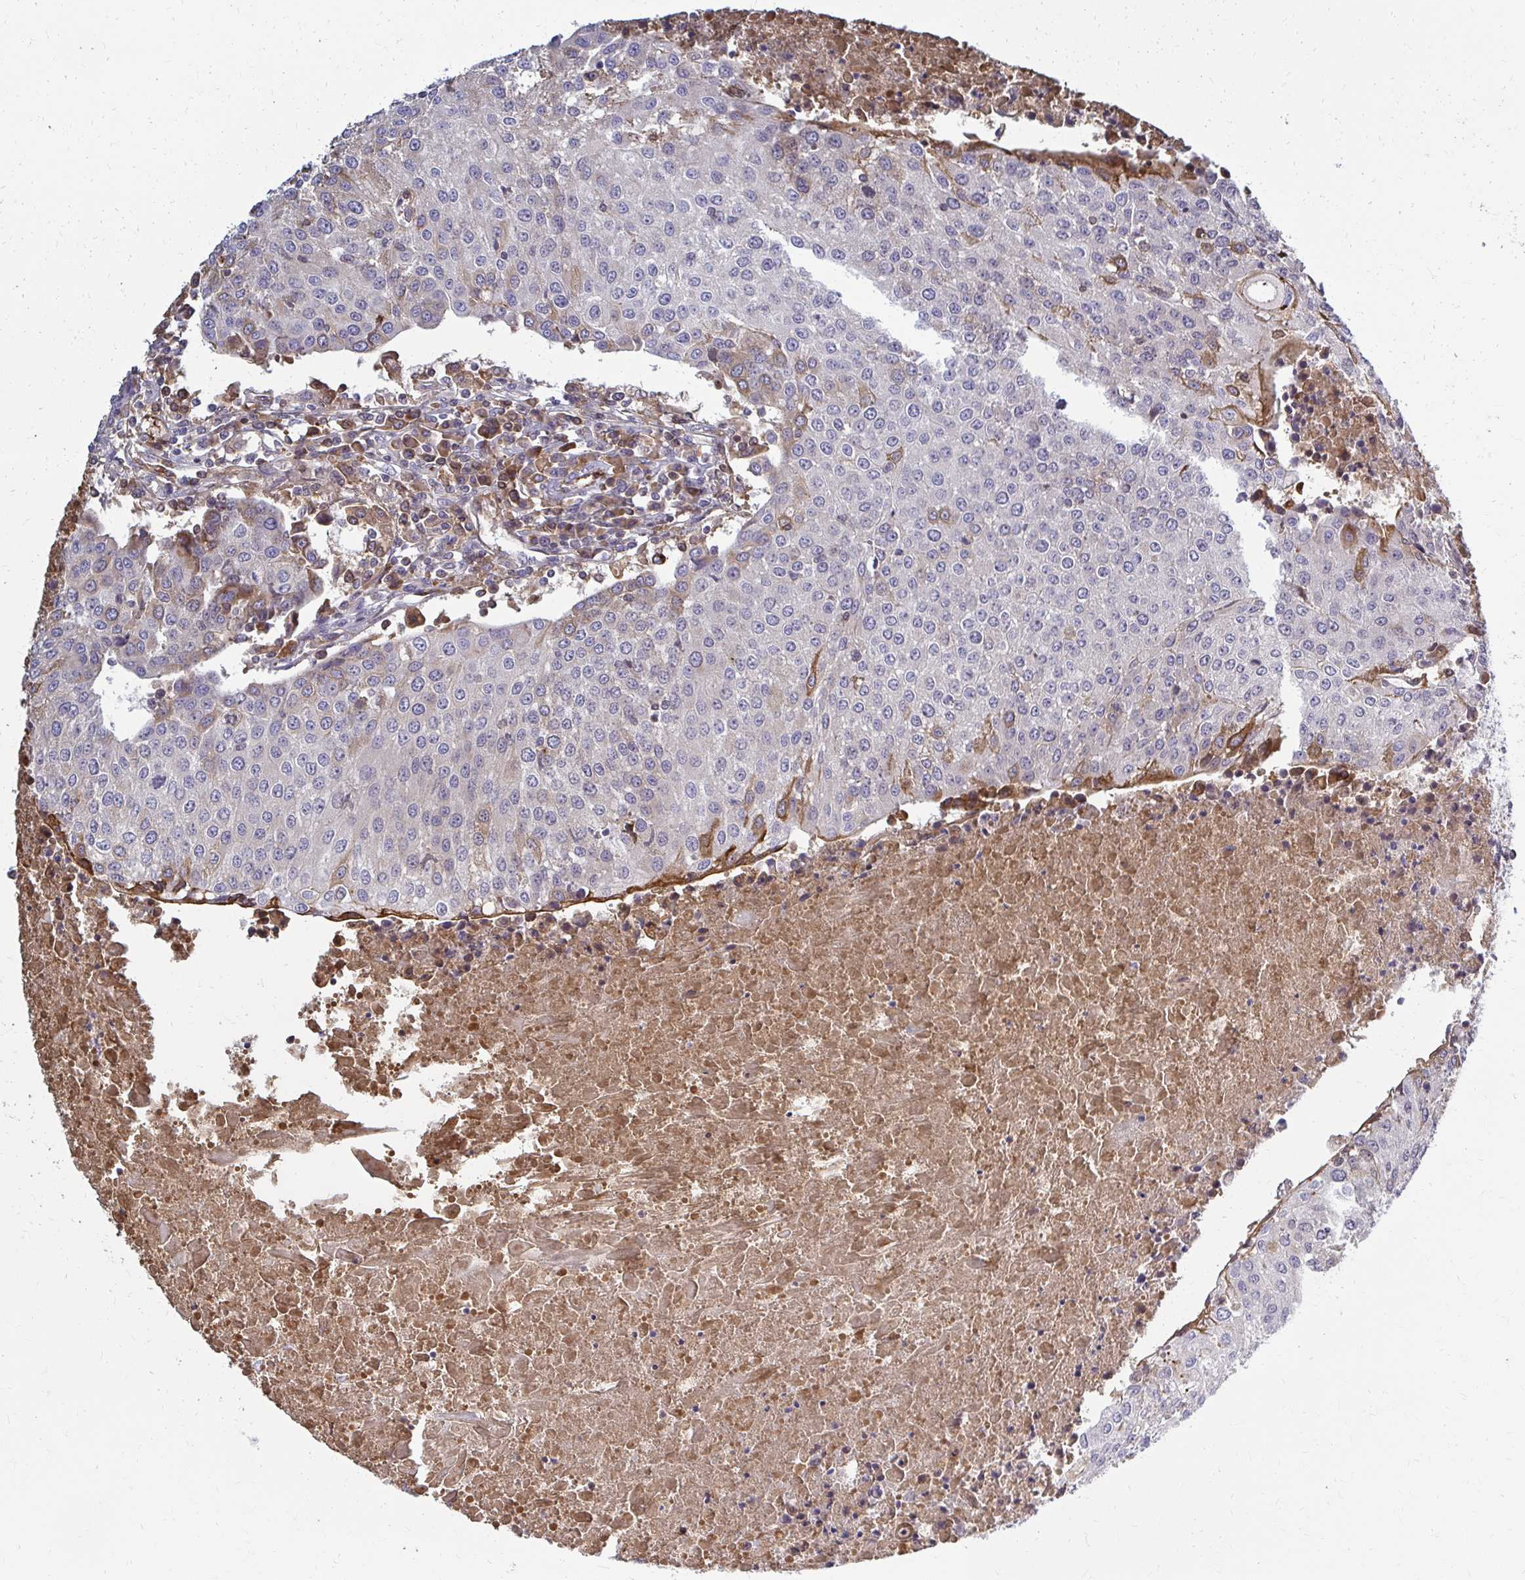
{"staining": {"intensity": "moderate", "quantity": "<25%", "location": "cytoplasmic/membranous"}, "tissue": "urothelial cancer", "cell_type": "Tumor cells", "image_type": "cancer", "snomed": [{"axis": "morphology", "description": "Urothelial carcinoma, High grade"}, {"axis": "topography", "description": "Urinary bladder"}], "caption": "This is a micrograph of immunohistochemistry (IHC) staining of high-grade urothelial carcinoma, which shows moderate staining in the cytoplasmic/membranous of tumor cells.", "gene": "MCRIP2", "patient": {"sex": "female", "age": 85}}